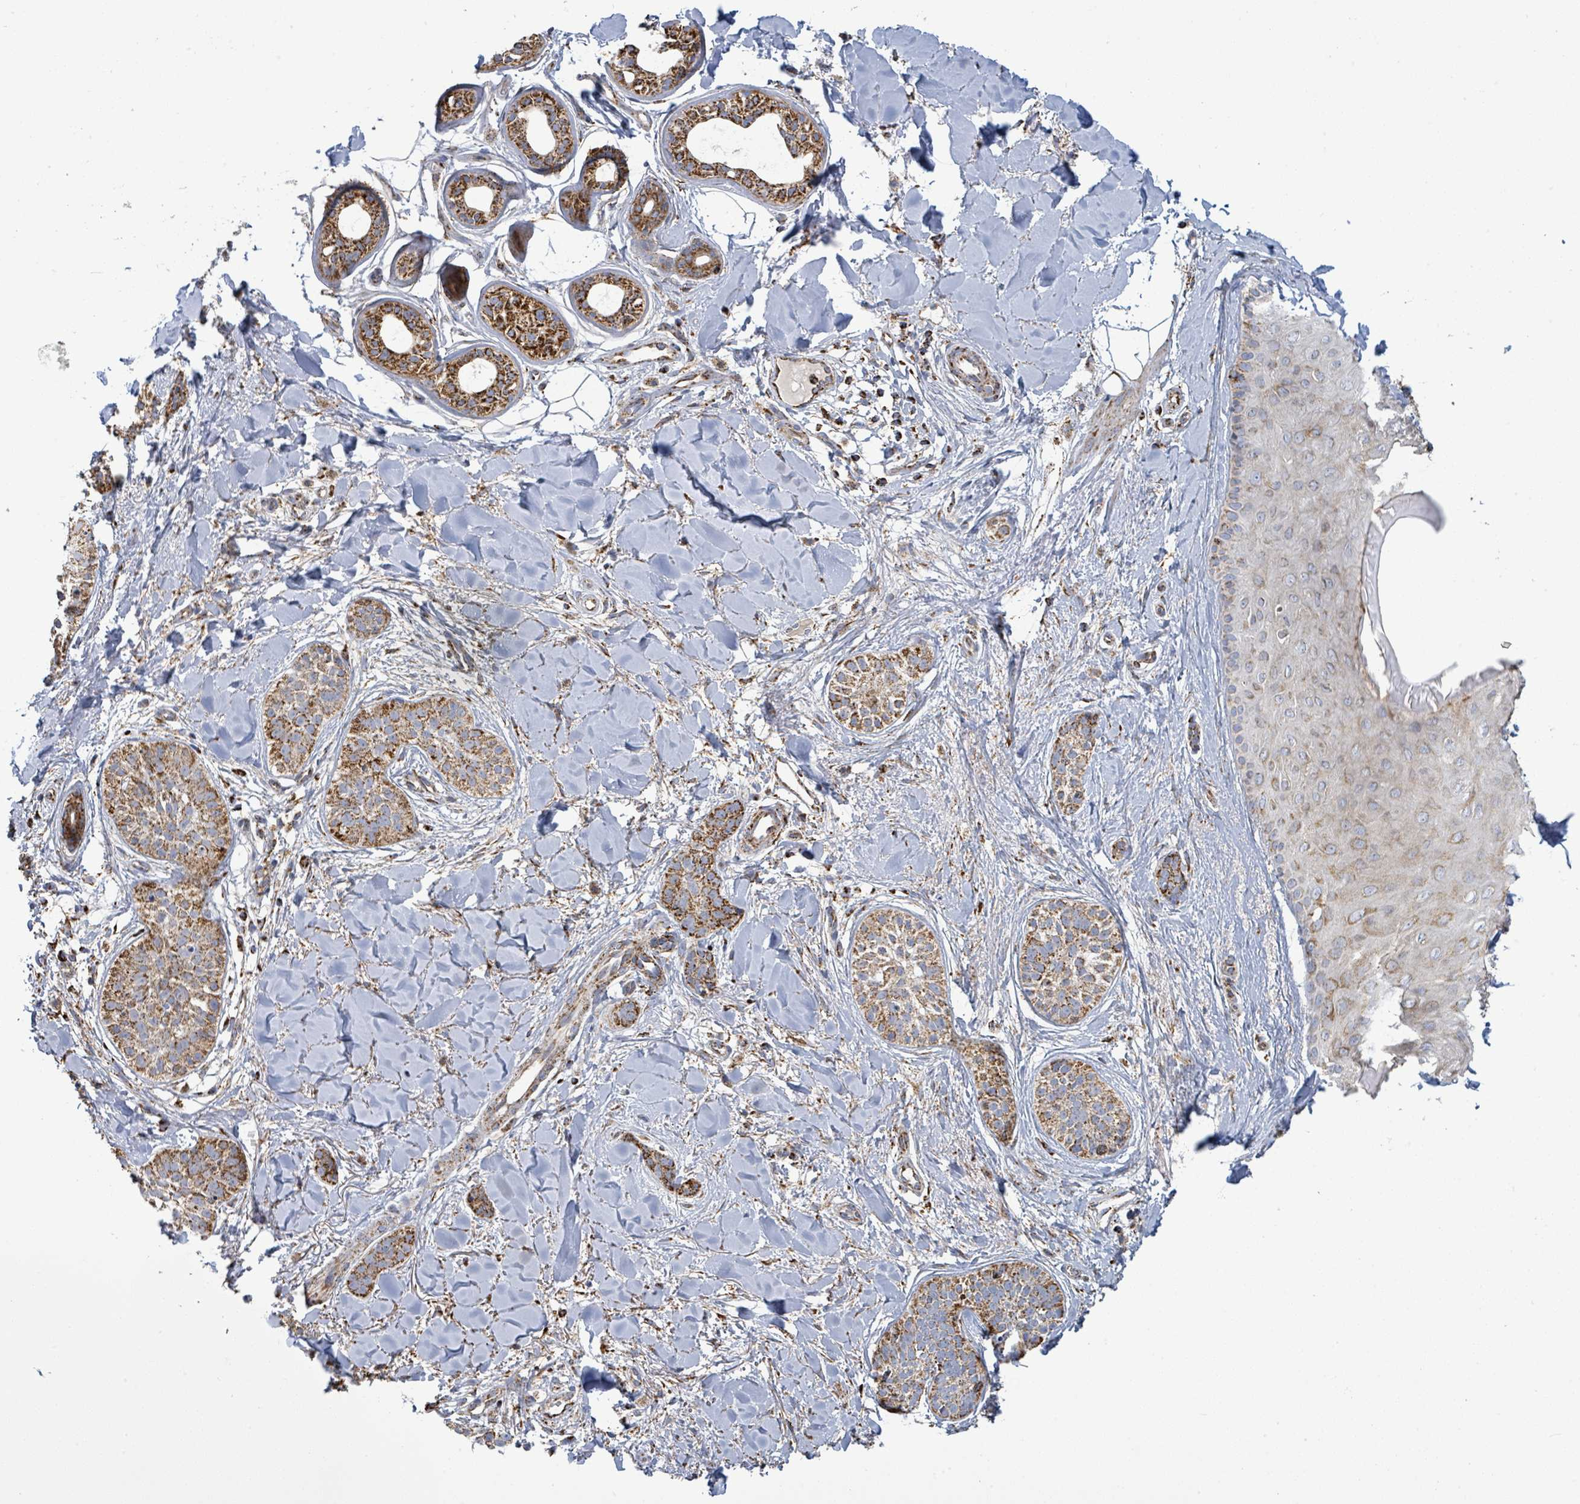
{"staining": {"intensity": "moderate", "quantity": ">75%", "location": "cytoplasmic/membranous"}, "tissue": "skin cancer", "cell_type": "Tumor cells", "image_type": "cancer", "snomed": [{"axis": "morphology", "description": "Basal cell carcinoma"}, {"axis": "topography", "description": "Skin"}], "caption": "Immunohistochemical staining of skin cancer (basal cell carcinoma) exhibits moderate cytoplasmic/membranous protein staining in about >75% of tumor cells.", "gene": "SUCLG2", "patient": {"sex": "male", "age": 52}}